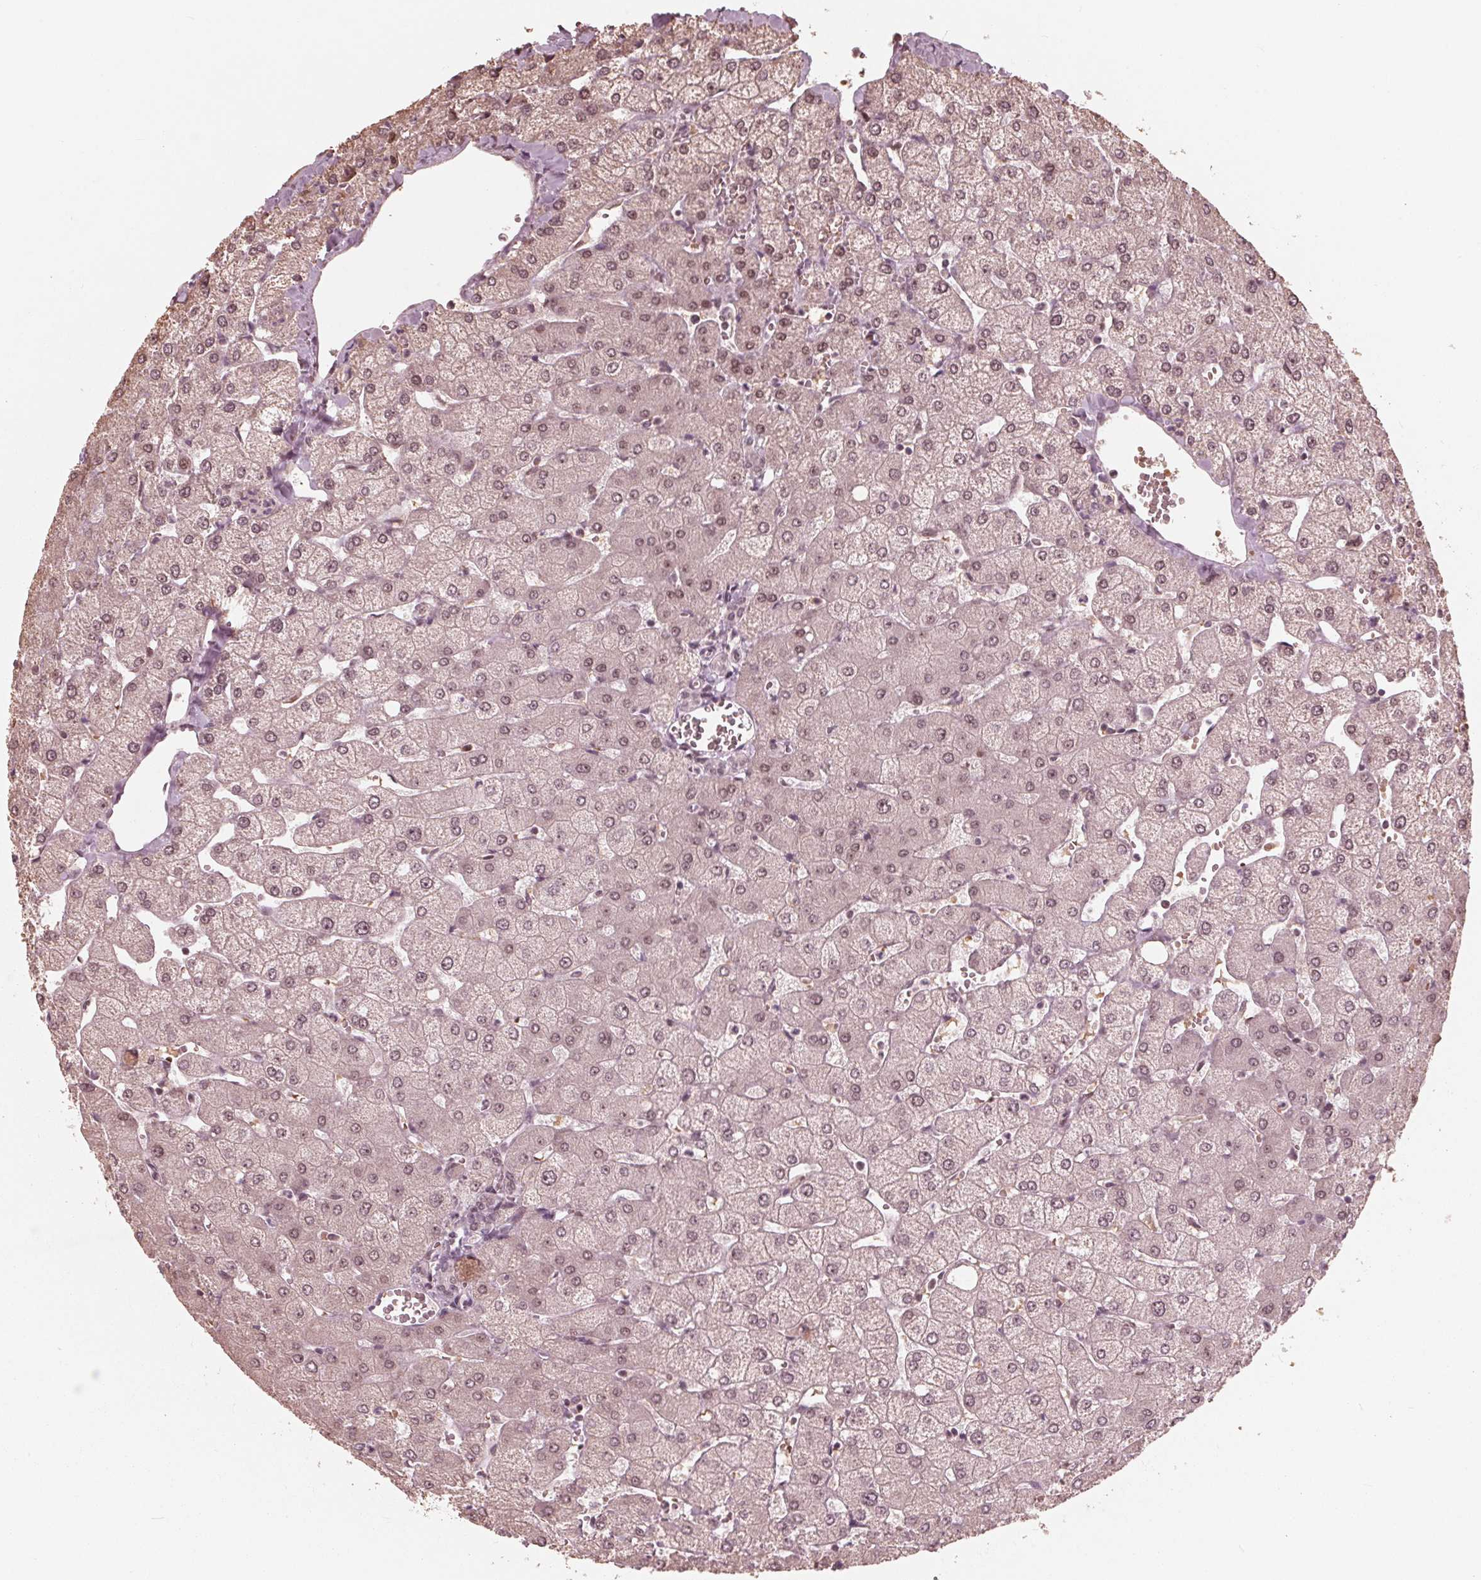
{"staining": {"intensity": "negative", "quantity": "none", "location": "none"}, "tissue": "liver", "cell_type": "Cholangiocytes", "image_type": "normal", "snomed": [{"axis": "morphology", "description": "Normal tissue, NOS"}, {"axis": "topography", "description": "Liver"}], "caption": "IHC image of benign liver: human liver stained with DAB exhibits no significant protein positivity in cholangiocytes.", "gene": "HIRIP3", "patient": {"sex": "female", "age": 54}}